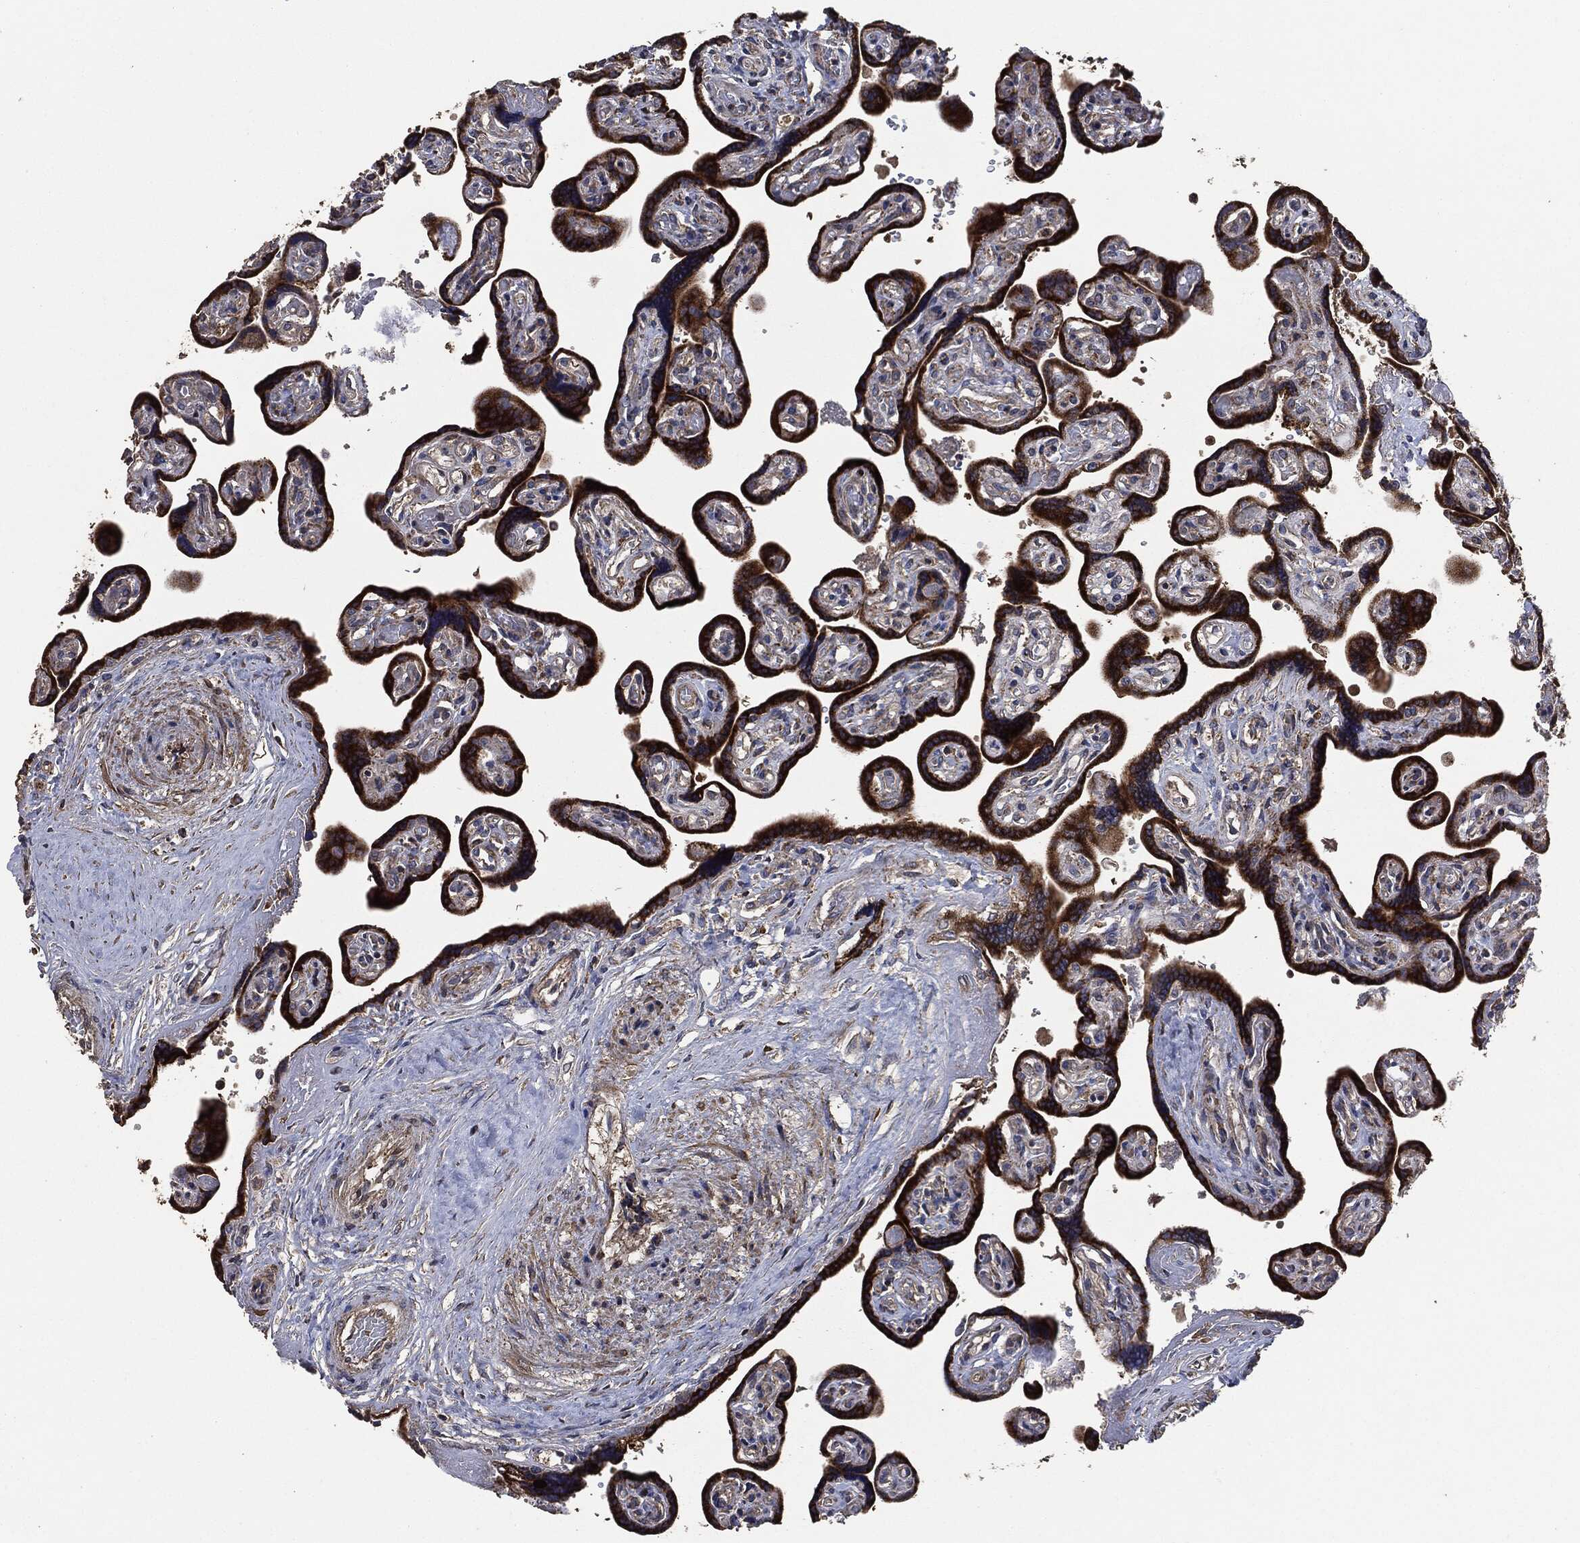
{"staining": {"intensity": "moderate", "quantity": "25%-75%", "location": "cytoplasmic/membranous"}, "tissue": "placenta", "cell_type": "Decidual cells", "image_type": "normal", "snomed": [{"axis": "morphology", "description": "Normal tissue, NOS"}, {"axis": "topography", "description": "Placenta"}], "caption": "About 25%-75% of decidual cells in normal human placenta display moderate cytoplasmic/membranous protein positivity as visualized by brown immunohistochemical staining.", "gene": "STK3", "patient": {"sex": "female", "age": 32}}